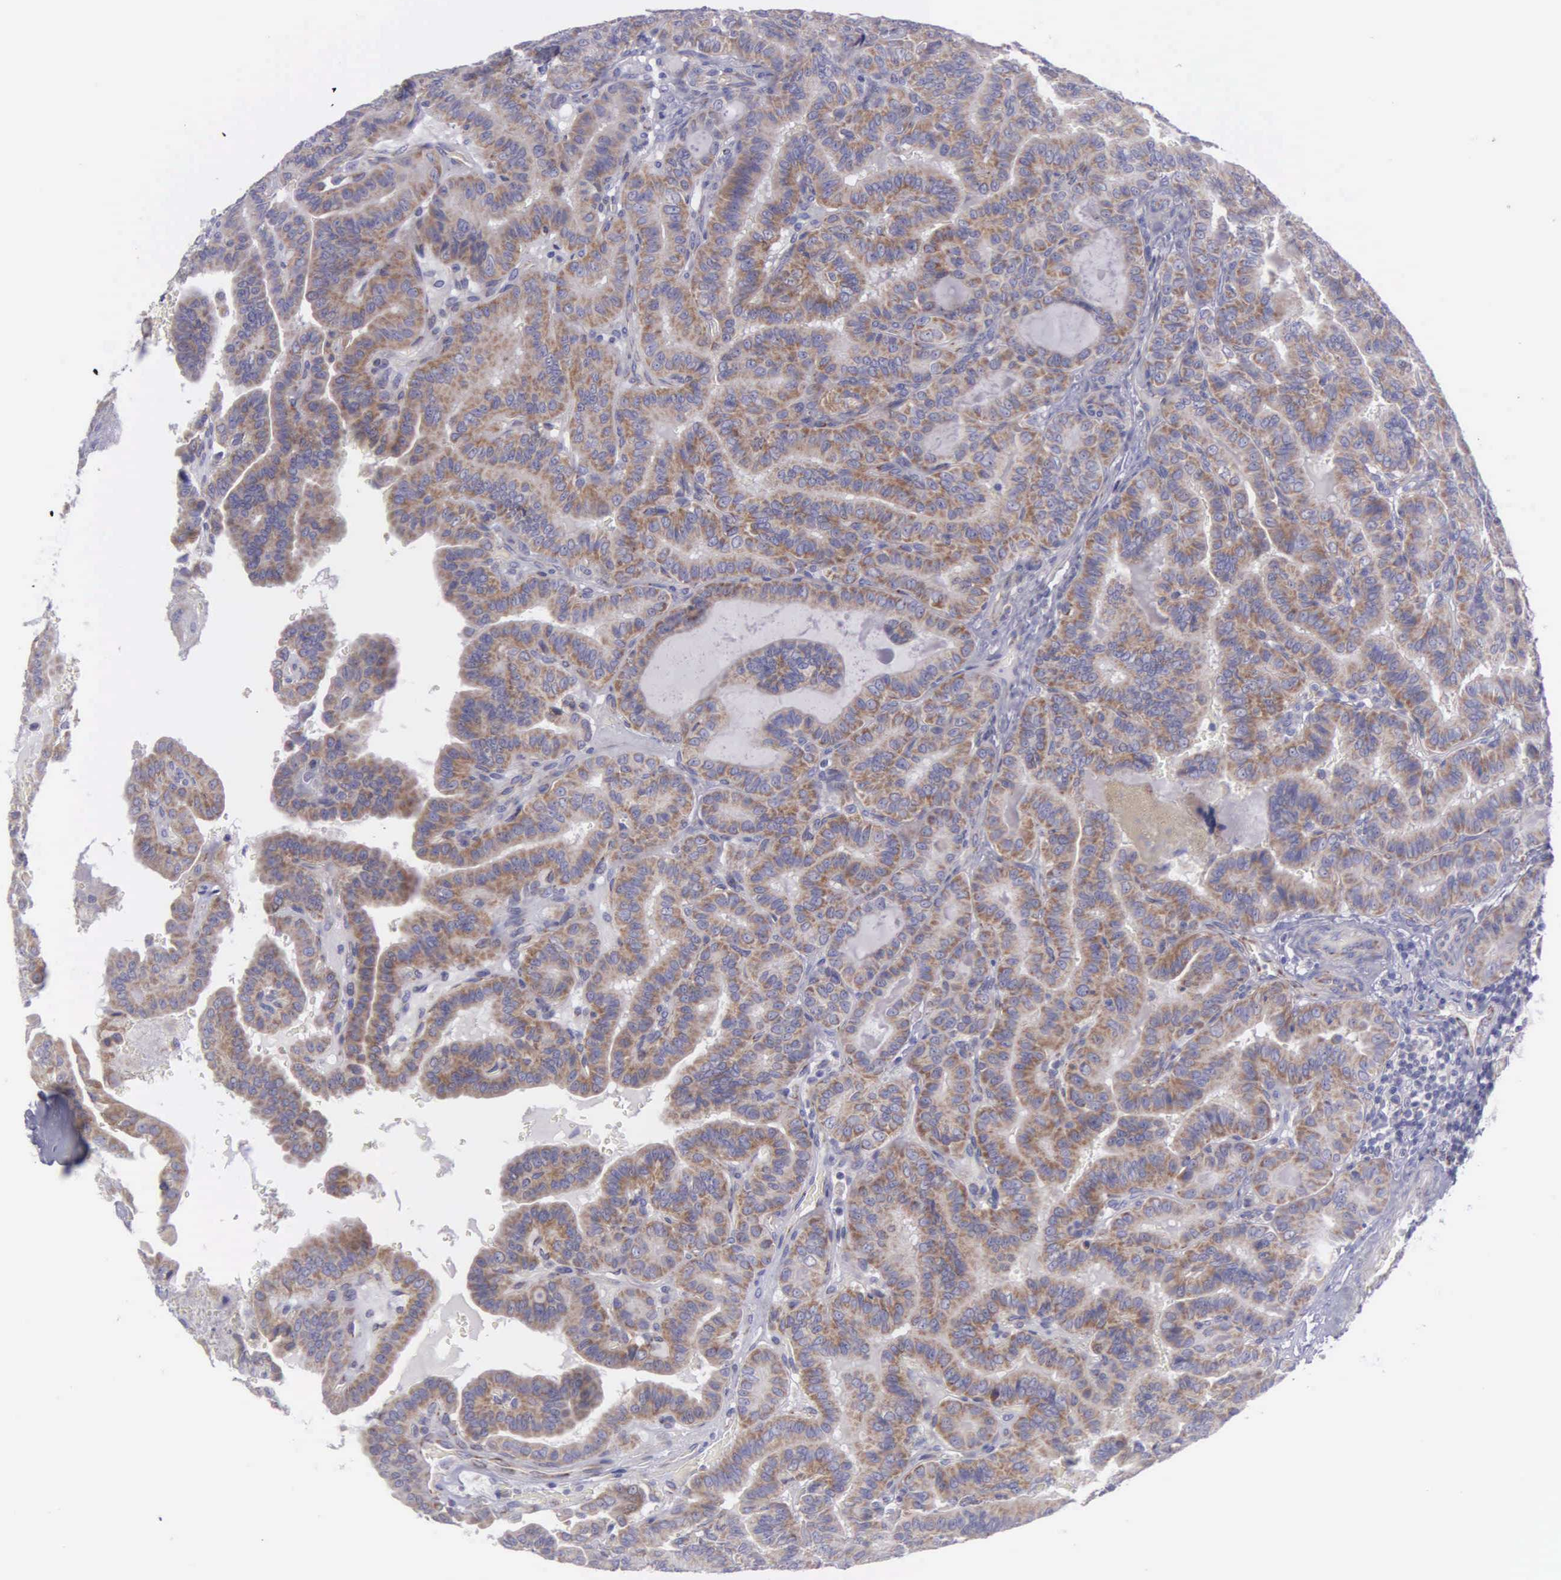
{"staining": {"intensity": "moderate", "quantity": ">75%", "location": "cytoplasmic/membranous"}, "tissue": "thyroid cancer", "cell_type": "Tumor cells", "image_type": "cancer", "snomed": [{"axis": "morphology", "description": "Papillary adenocarcinoma, NOS"}, {"axis": "topography", "description": "Thyroid gland"}], "caption": "Thyroid cancer tissue demonstrates moderate cytoplasmic/membranous staining in about >75% of tumor cells", "gene": "SYNJ2BP", "patient": {"sex": "male", "age": 87}}